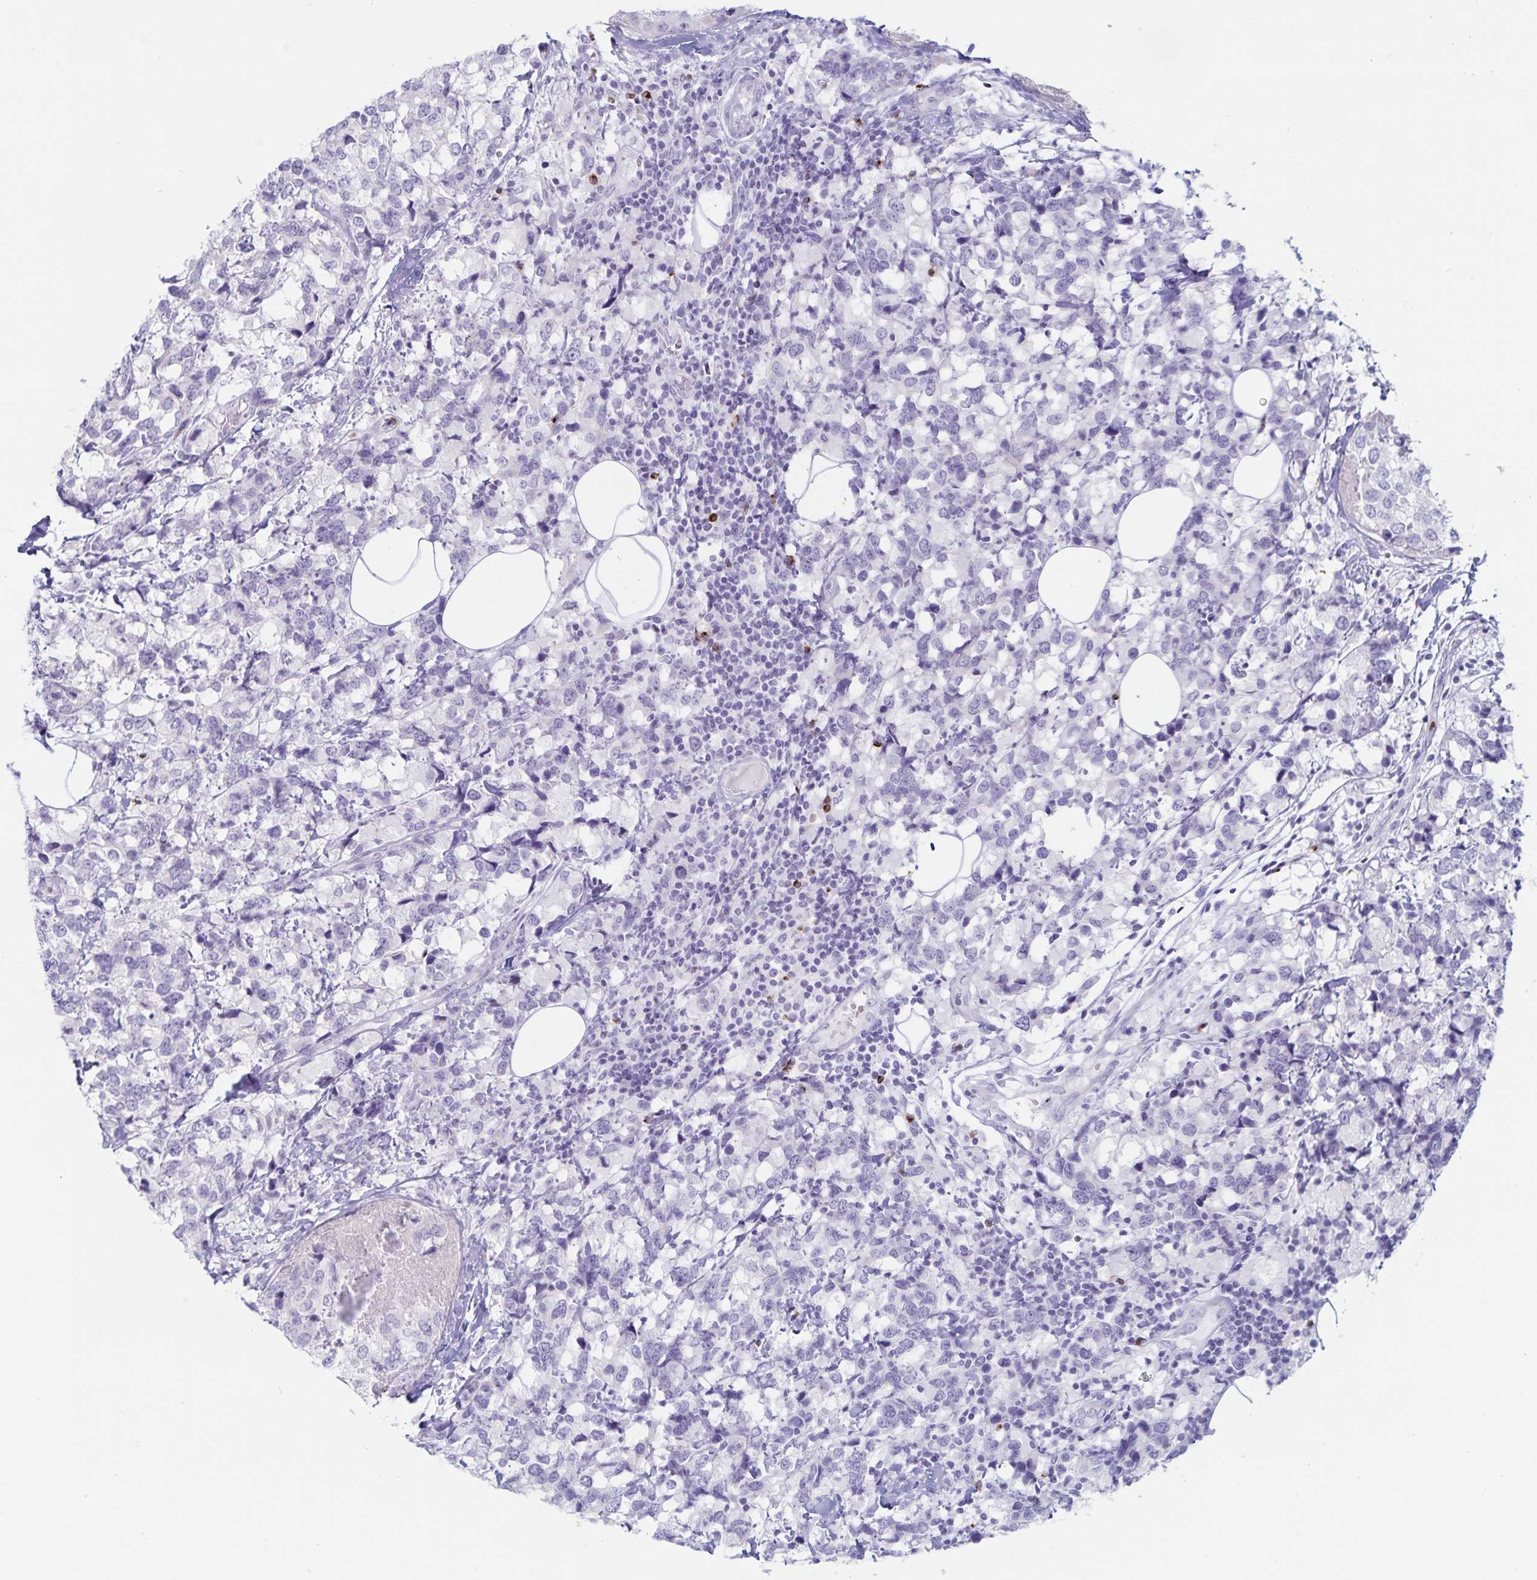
{"staining": {"intensity": "negative", "quantity": "none", "location": "none"}, "tissue": "breast cancer", "cell_type": "Tumor cells", "image_type": "cancer", "snomed": [{"axis": "morphology", "description": "Lobular carcinoma"}, {"axis": "topography", "description": "Breast"}], "caption": "This is a micrograph of immunohistochemistry staining of breast cancer, which shows no expression in tumor cells.", "gene": "GNLY", "patient": {"sex": "female", "age": 59}}